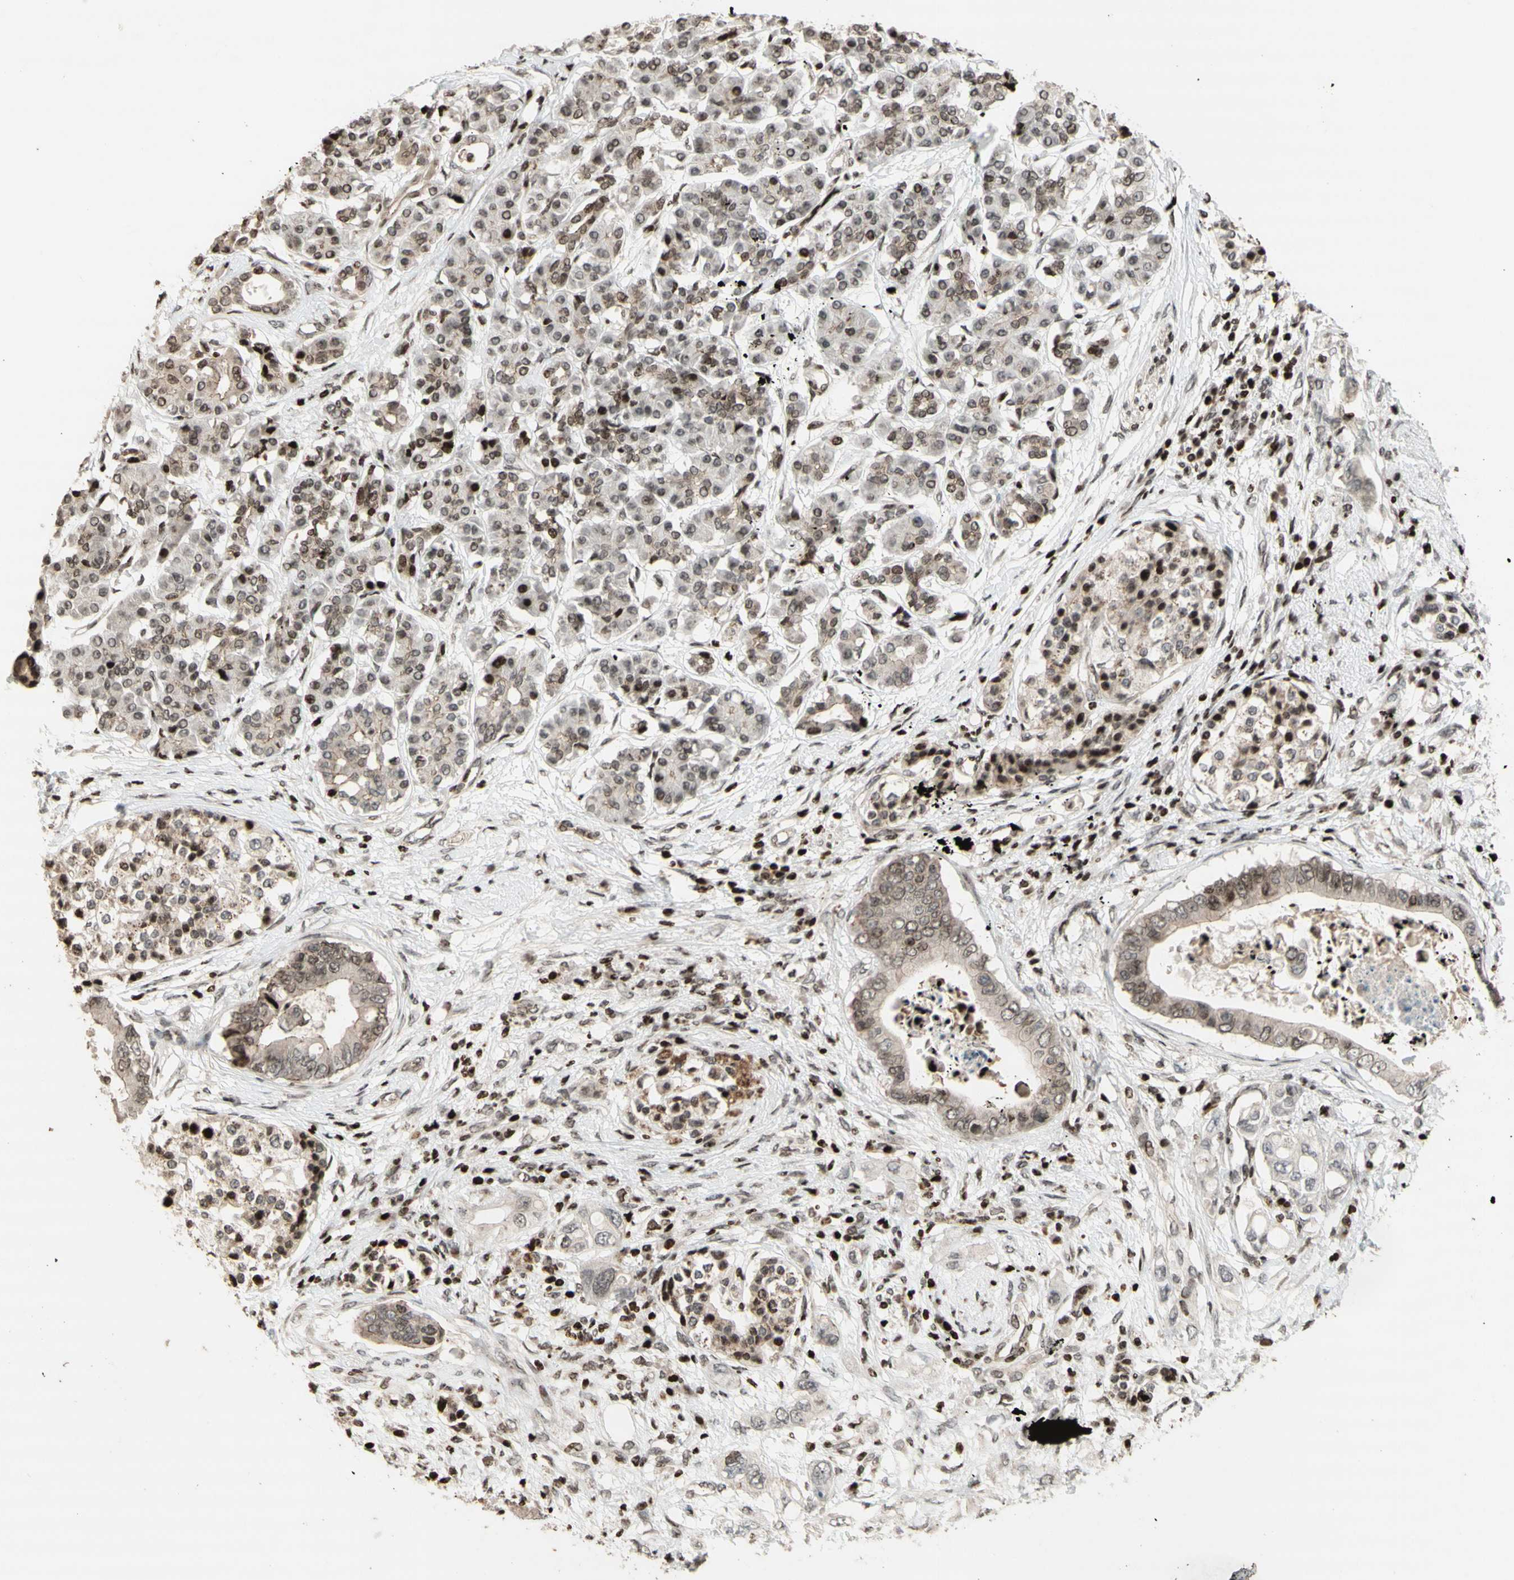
{"staining": {"intensity": "weak", "quantity": "<25%", "location": "nuclear"}, "tissue": "pancreatic cancer", "cell_type": "Tumor cells", "image_type": "cancer", "snomed": [{"axis": "morphology", "description": "Adenocarcinoma, NOS"}, {"axis": "topography", "description": "Pancreas"}], "caption": "Micrograph shows no protein positivity in tumor cells of adenocarcinoma (pancreatic) tissue.", "gene": "POLA1", "patient": {"sex": "female", "age": 56}}